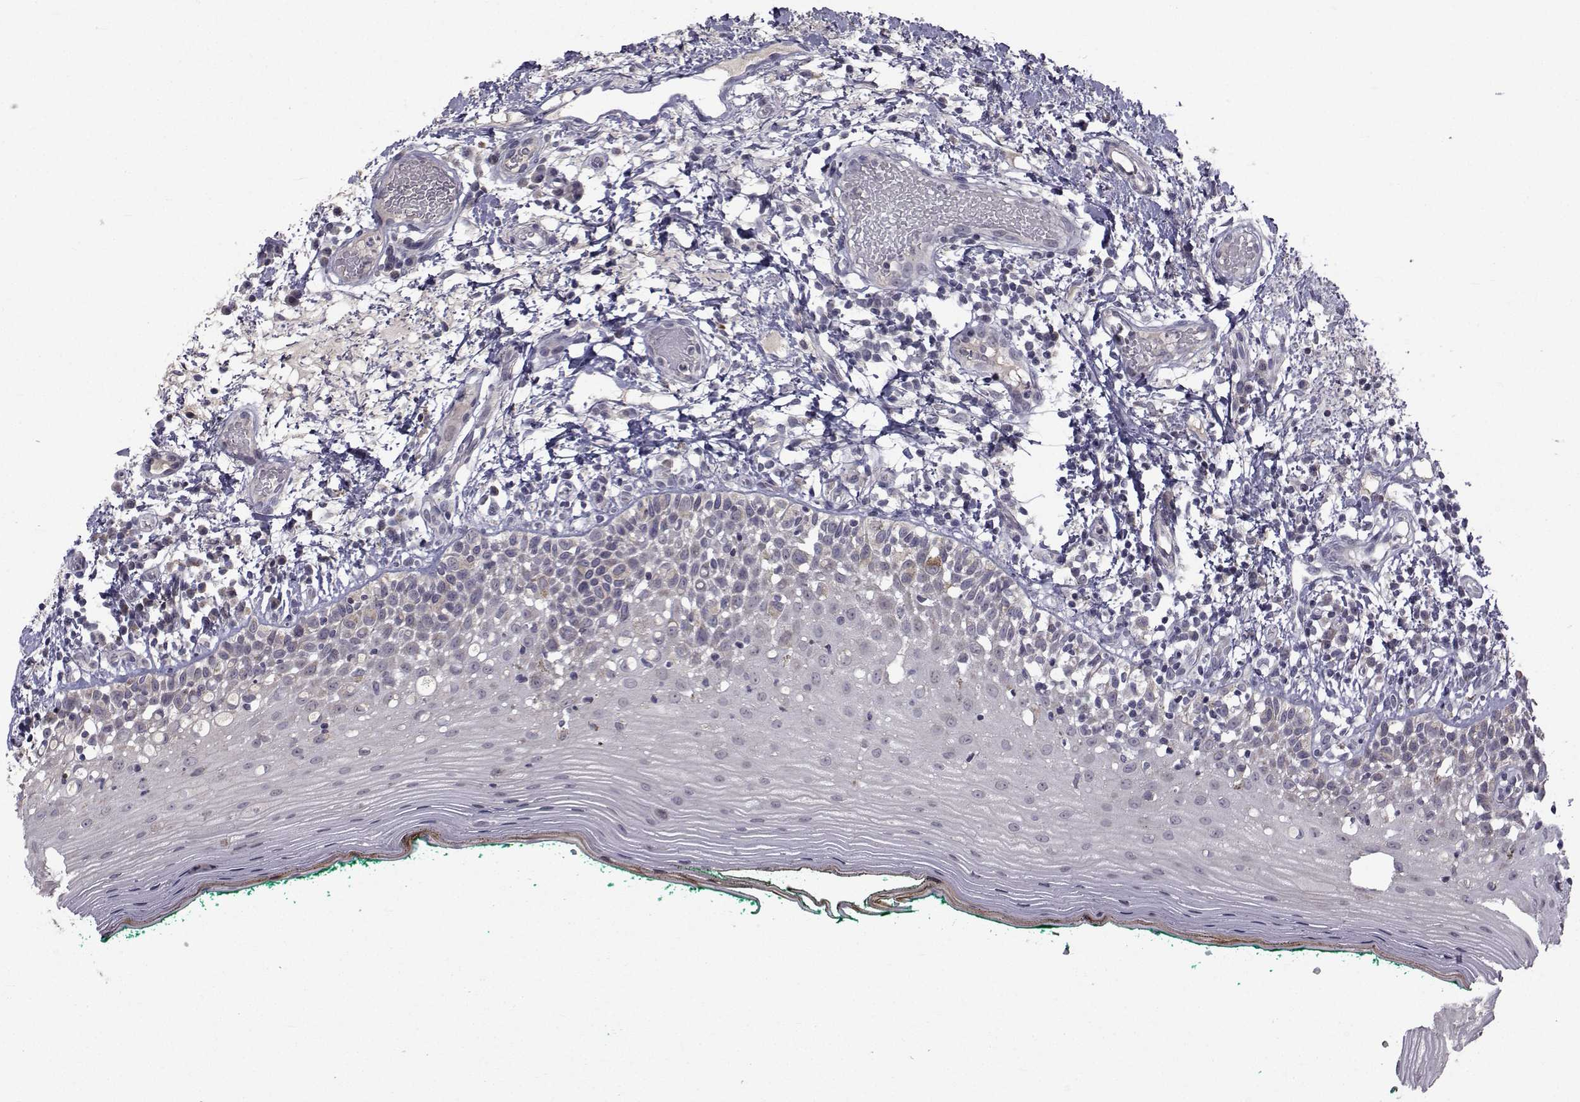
{"staining": {"intensity": "negative", "quantity": "none", "location": "none"}, "tissue": "oral mucosa", "cell_type": "Squamous epithelial cells", "image_type": "normal", "snomed": [{"axis": "morphology", "description": "Normal tissue, NOS"}, {"axis": "topography", "description": "Oral tissue"}], "caption": "This is a image of IHC staining of unremarkable oral mucosa, which shows no staining in squamous epithelial cells. Nuclei are stained in blue.", "gene": "FDXR", "patient": {"sex": "female", "age": 83}}